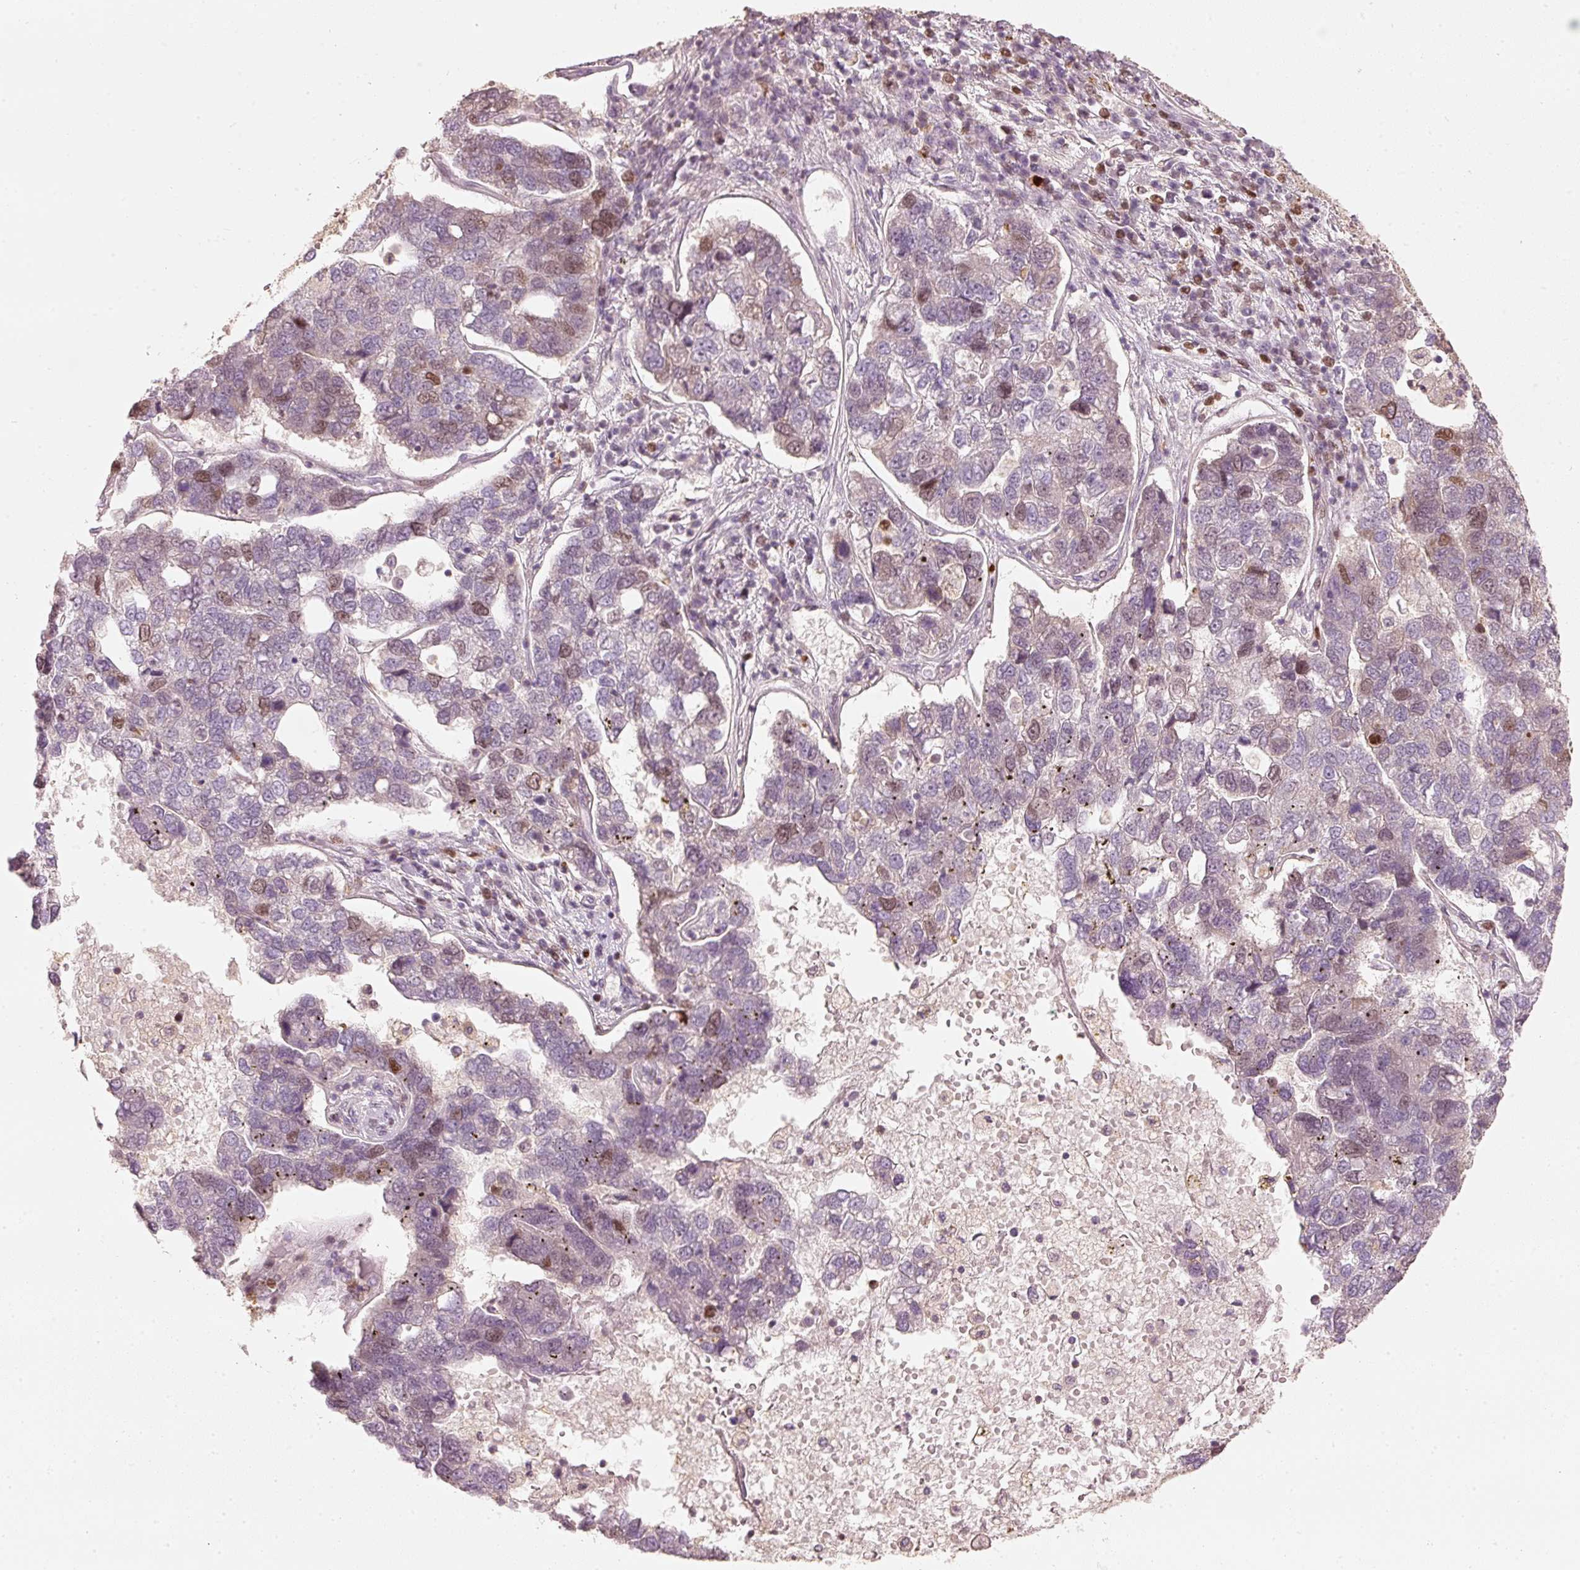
{"staining": {"intensity": "moderate", "quantity": "<25%", "location": "nuclear"}, "tissue": "pancreatic cancer", "cell_type": "Tumor cells", "image_type": "cancer", "snomed": [{"axis": "morphology", "description": "Adenocarcinoma, NOS"}, {"axis": "topography", "description": "Pancreas"}], "caption": "DAB immunohistochemical staining of human pancreatic cancer (adenocarcinoma) shows moderate nuclear protein positivity in approximately <25% of tumor cells. (DAB (3,3'-diaminobenzidine) = brown stain, brightfield microscopy at high magnification).", "gene": "TREX2", "patient": {"sex": "female", "age": 61}}